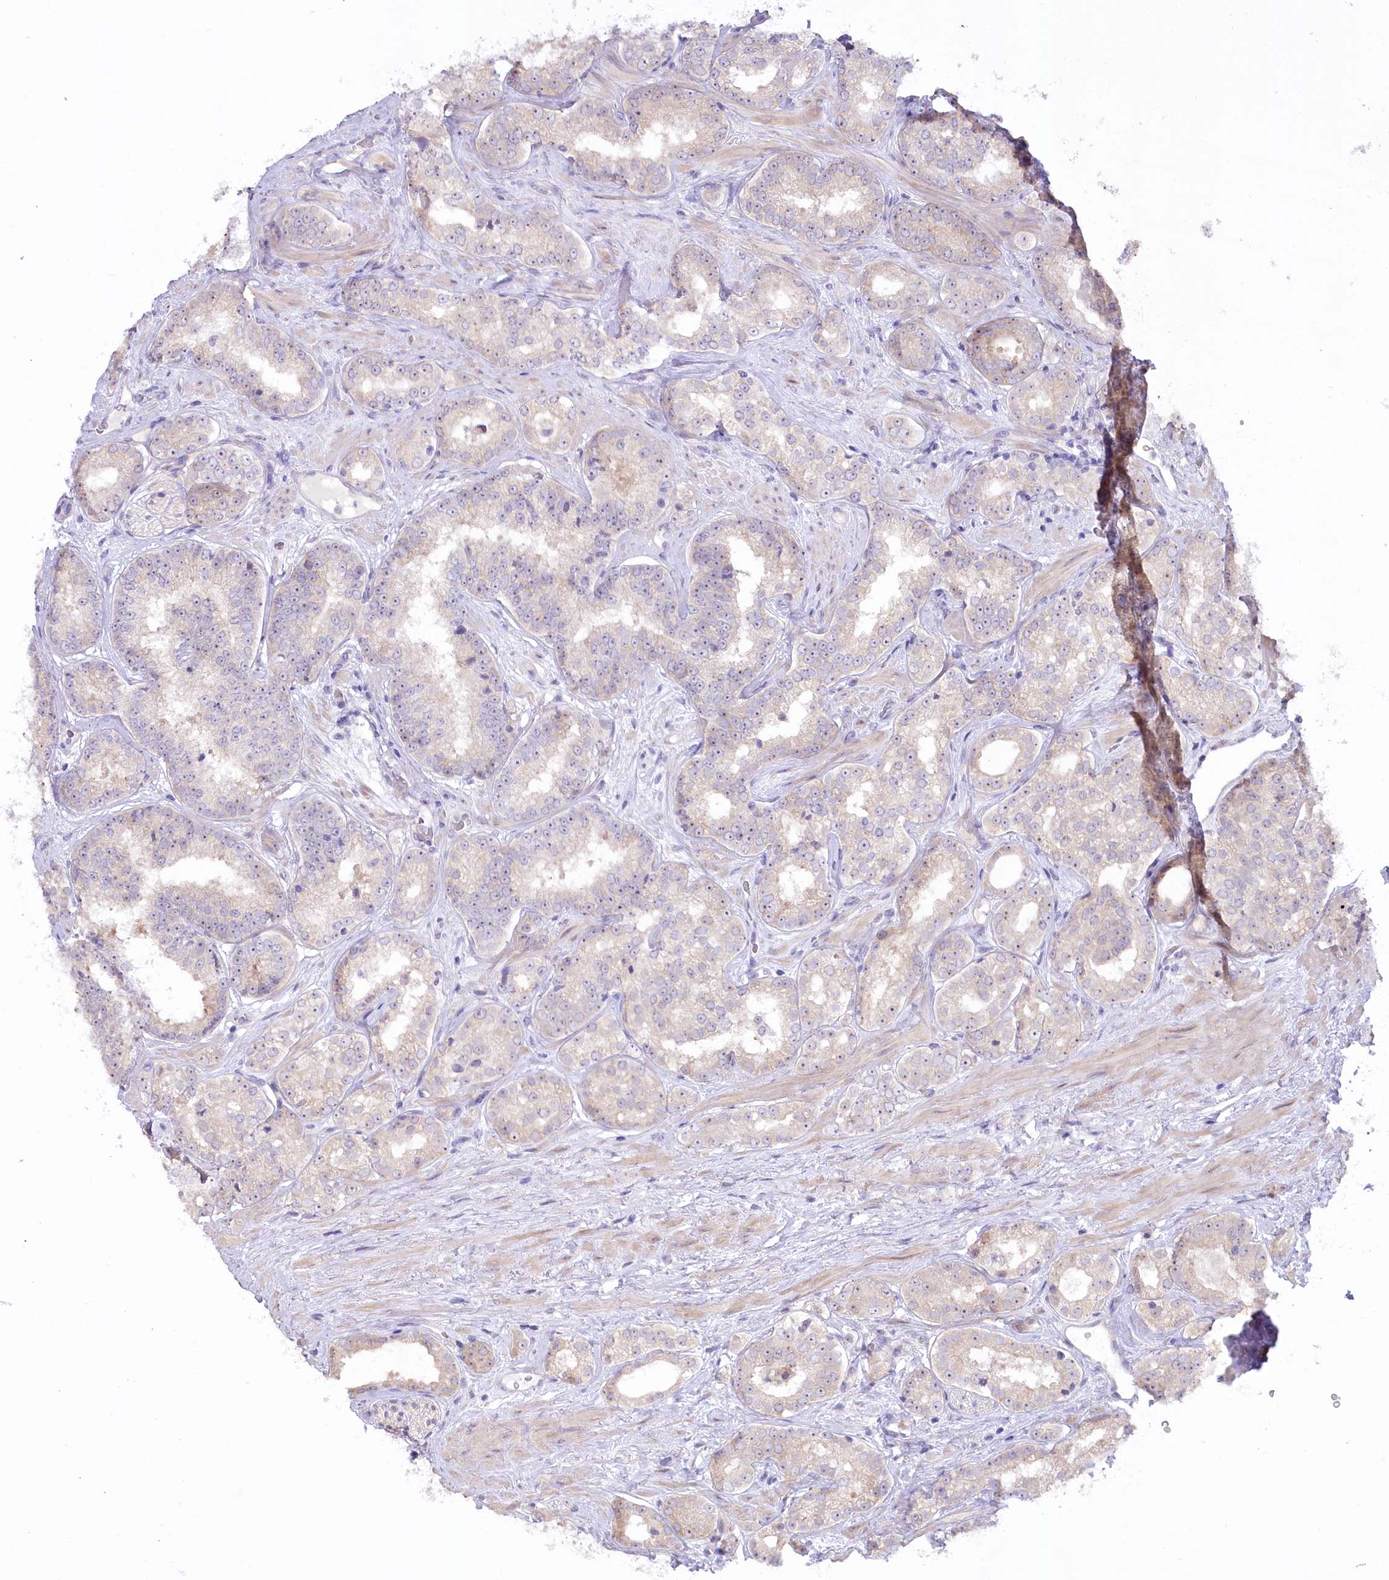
{"staining": {"intensity": "weak", "quantity": "<25%", "location": "cytoplasmic/membranous,nuclear"}, "tissue": "prostate cancer", "cell_type": "Tumor cells", "image_type": "cancer", "snomed": [{"axis": "morphology", "description": "Normal tissue, NOS"}, {"axis": "morphology", "description": "Adenocarcinoma, High grade"}, {"axis": "topography", "description": "Prostate"}], "caption": "Tumor cells are negative for protein expression in human prostate cancer.", "gene": "MYOZ1", "patient": {"sex": "male", "age": 83}}